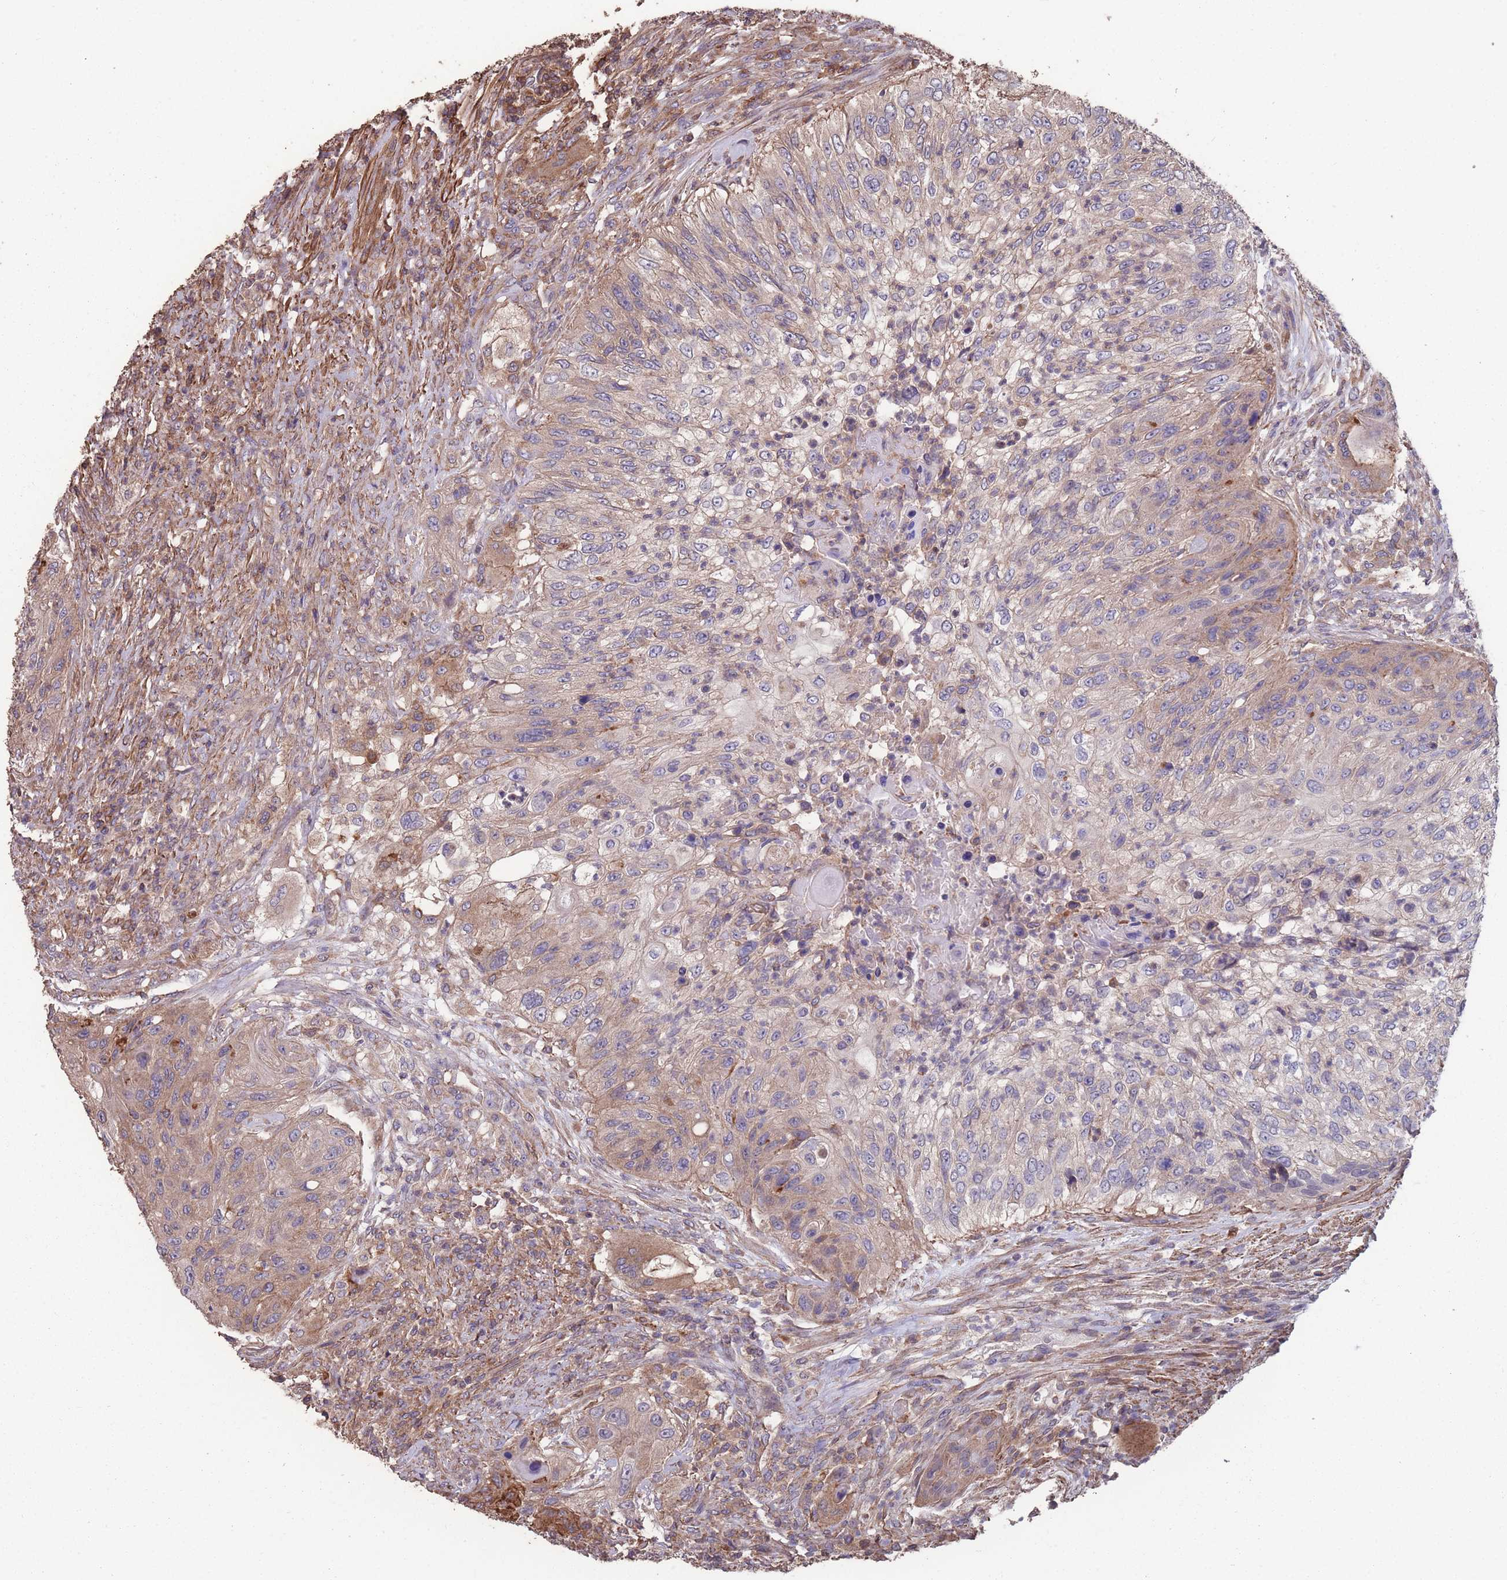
{"staining": {"intensity": "weak", "quantity": "<25%", "location": "cytoplasmic/membranous"}, "tissue": "urothelial cancer", "cell_type": "Tumor cells", "image_type": "cancer", "snomed": [{"axis": "morphology", "description": "Urothelial carcinoma, High grade"}, {"axis": "topography", "description": "Urinary bladder"}], "caption": "The histopathology image displays no staining of tumor cells in urothelial carcinoma (high-grade).", "gene": "NUDT21", "patient": {"sex": "female", "age": 60}}